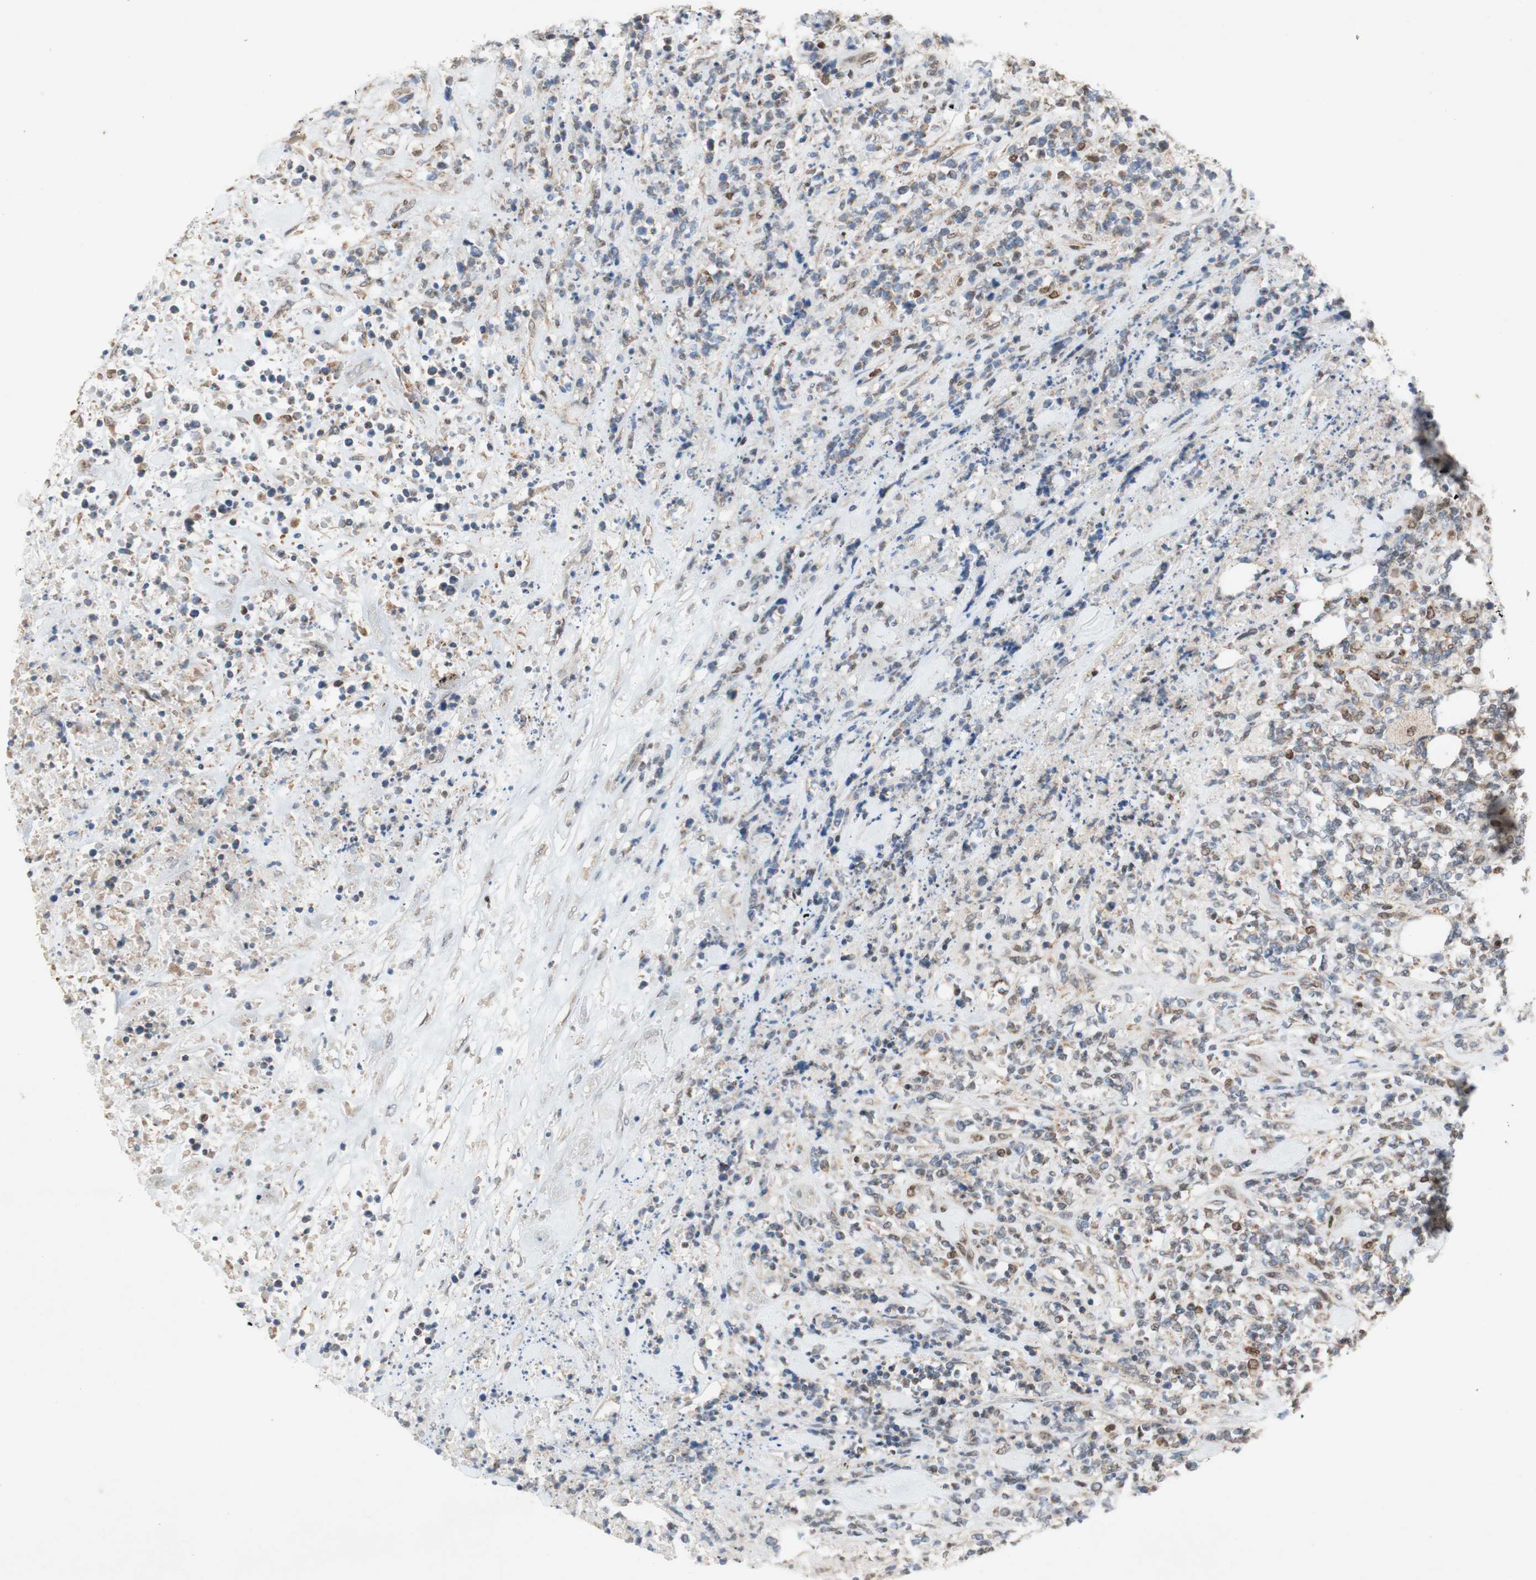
{"staining": {"intensity": "negative", "quantity": "none", "location": "none"}, "tissue": "lymphoma", "cell_type": "Tumor cells", "image_type": "cancer", "snomed": [{"axis": "morphology", "description": "Malignant lymphoma, non-Hodgkin's type, High grade"}, {"axis": "topography", "description": "Soft tissue"}], "caption": "High magnification brightfield microscopy of lymphoma stained with DAB (brown) and counterstained with hematoxylin (blue): tumor cells show no significant expression.", "gene": "DNMT3A", "patient": {"sex": "male", "age": 18}}